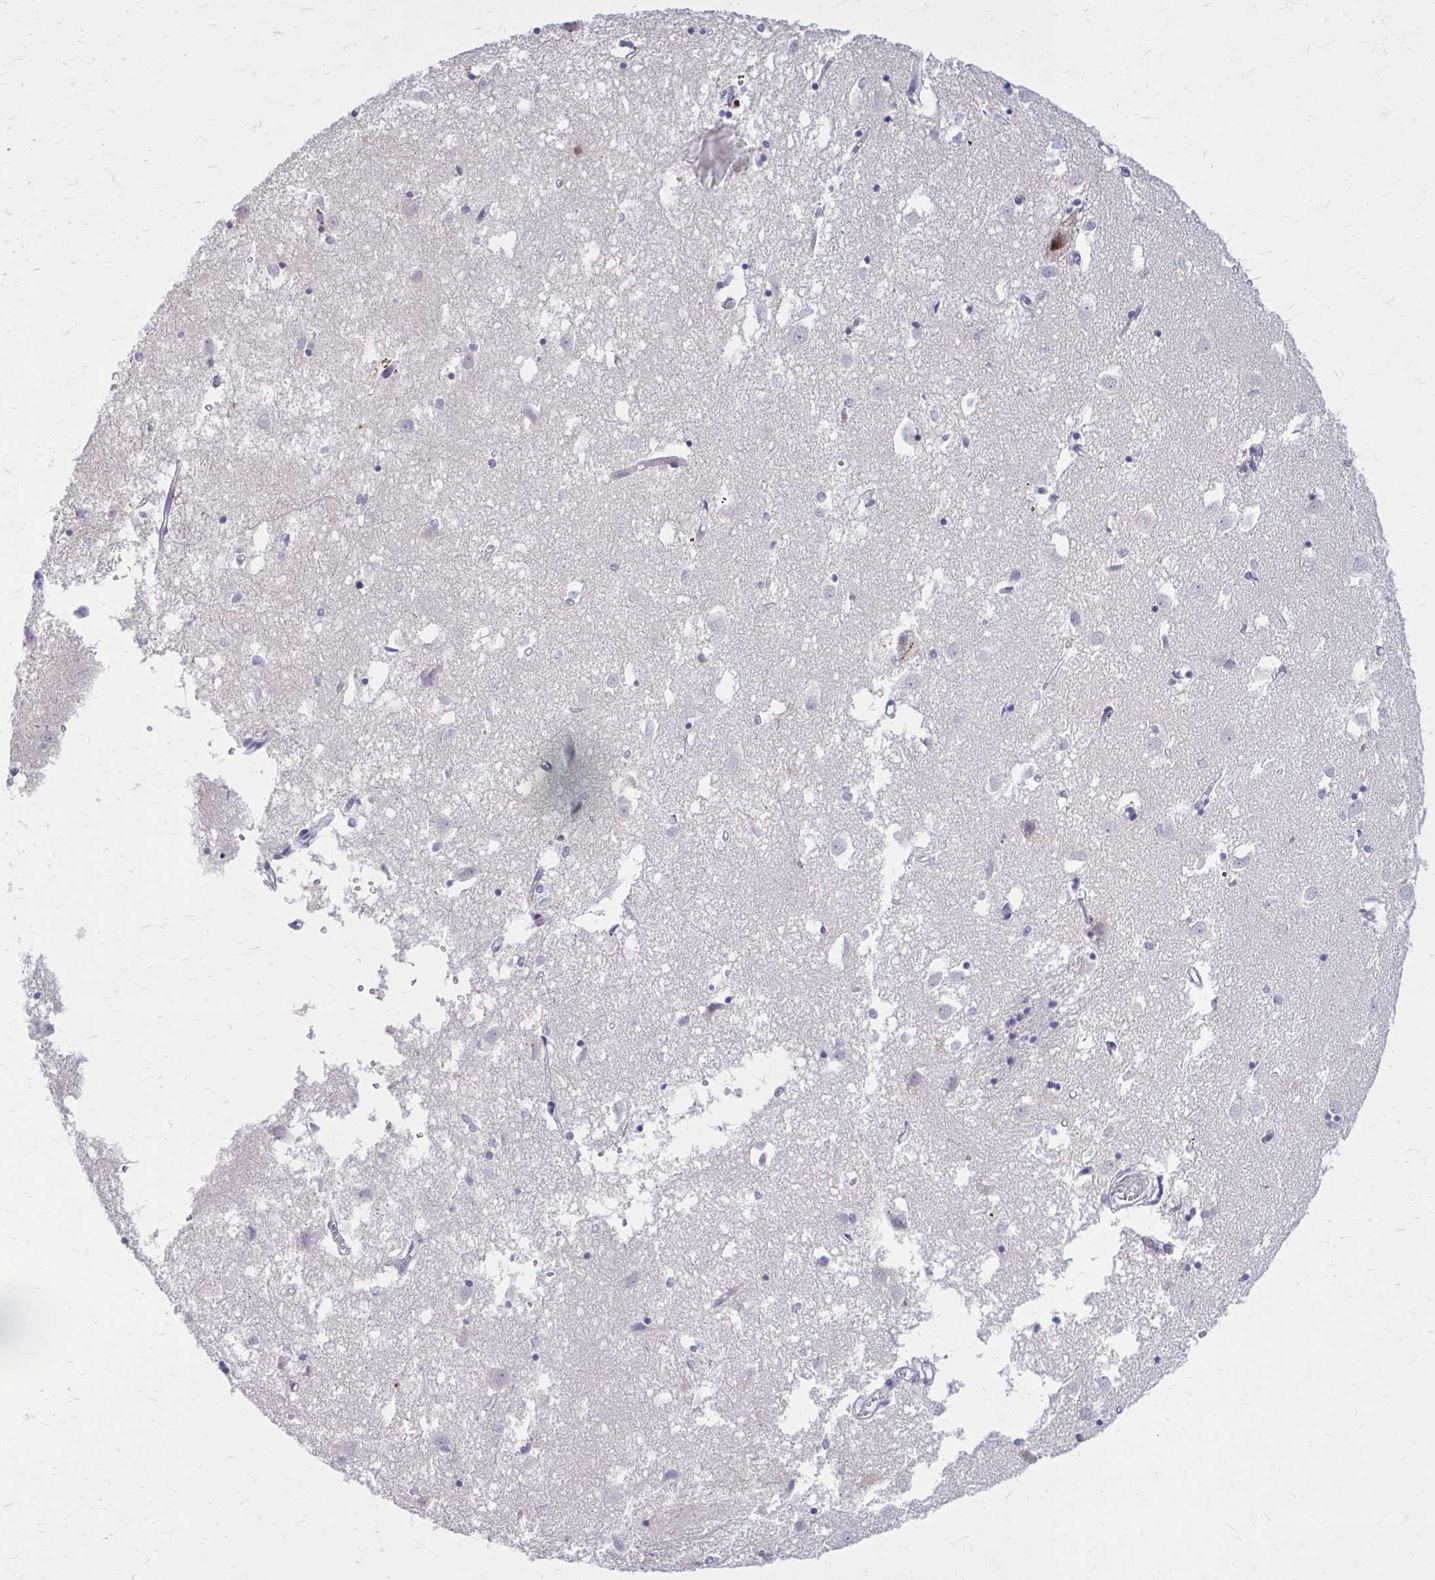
{"staining": {"intensity": "negative", "quantity": "none", "location": "none"}, "tissue": "caudate", "cell_type": "Glial cells", "image_type": "normal", "snomed": [{"axis": "morphology", "description": "Normal tissue, NOS"}, {"axis": "topography", "description": "Lateral ventricle wall"}], "caption": "The image exhibits no staining of glial cells in normal caudate. (IHC, brightfield microscopy, high magnification).", "gene": "SERPIND1", "patient": {"sex": "male", "age": 70}}